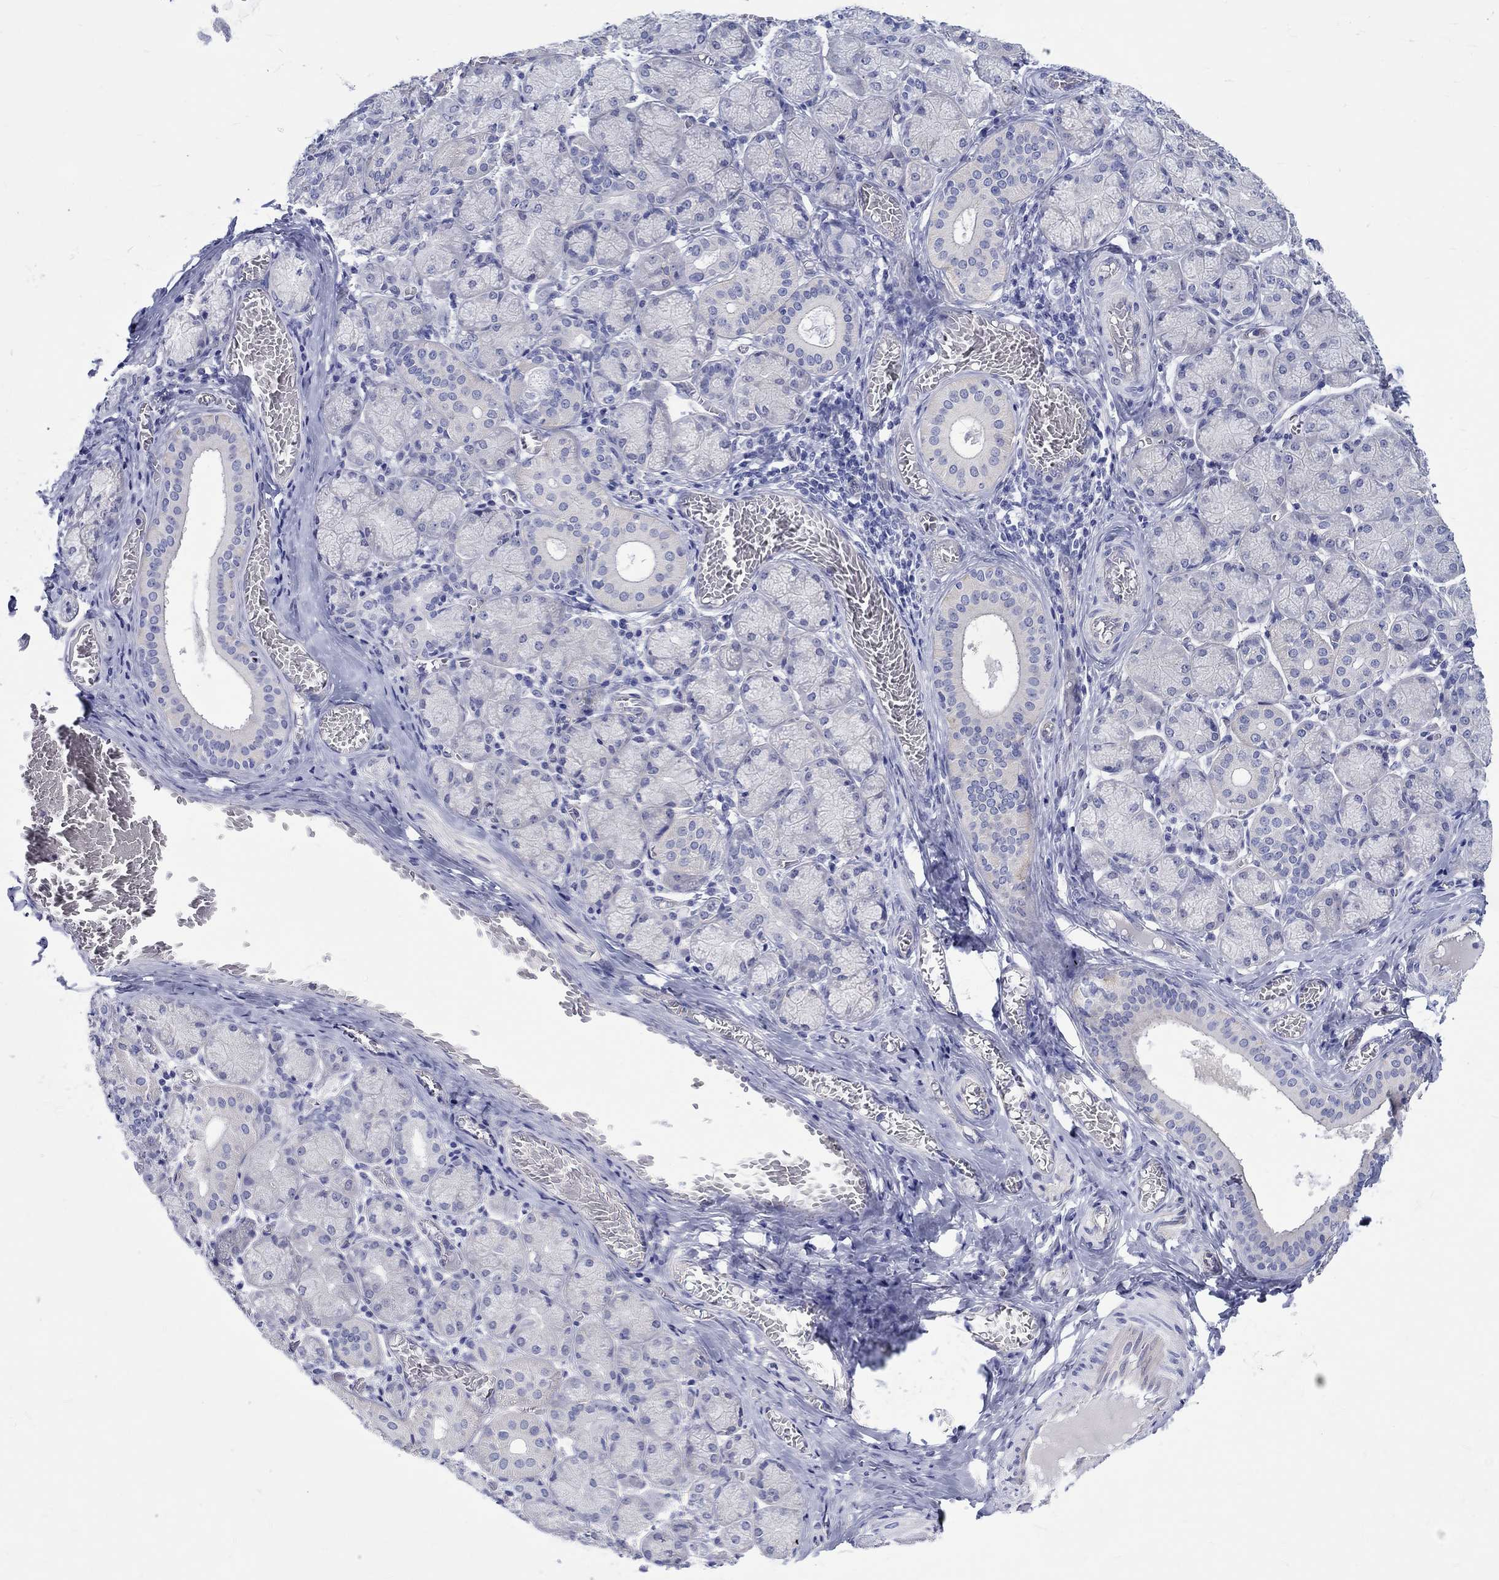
{"staining": {"intensity": "negative", "quantity": "none", "location": "none"}, "tissue": "salivary gland", "cell_type": "Glandular cells", "image_type": "normal", "snomed": [{"axis": "morphology", "description": "Normal tissue, NOS"}, {"axis": "topography", "description": "Salivary gland"}, {"axis": "topography", "description": "Peripheral nerve tissue"}], "caption": "DAB (3,3'-diaminobenzidine) immunohistochemical staining of normal salivary gland demonstrates no significant expression in glandular cells.", "gene": "SH2D7", "patient": {"sex": "female", "age": 24}}